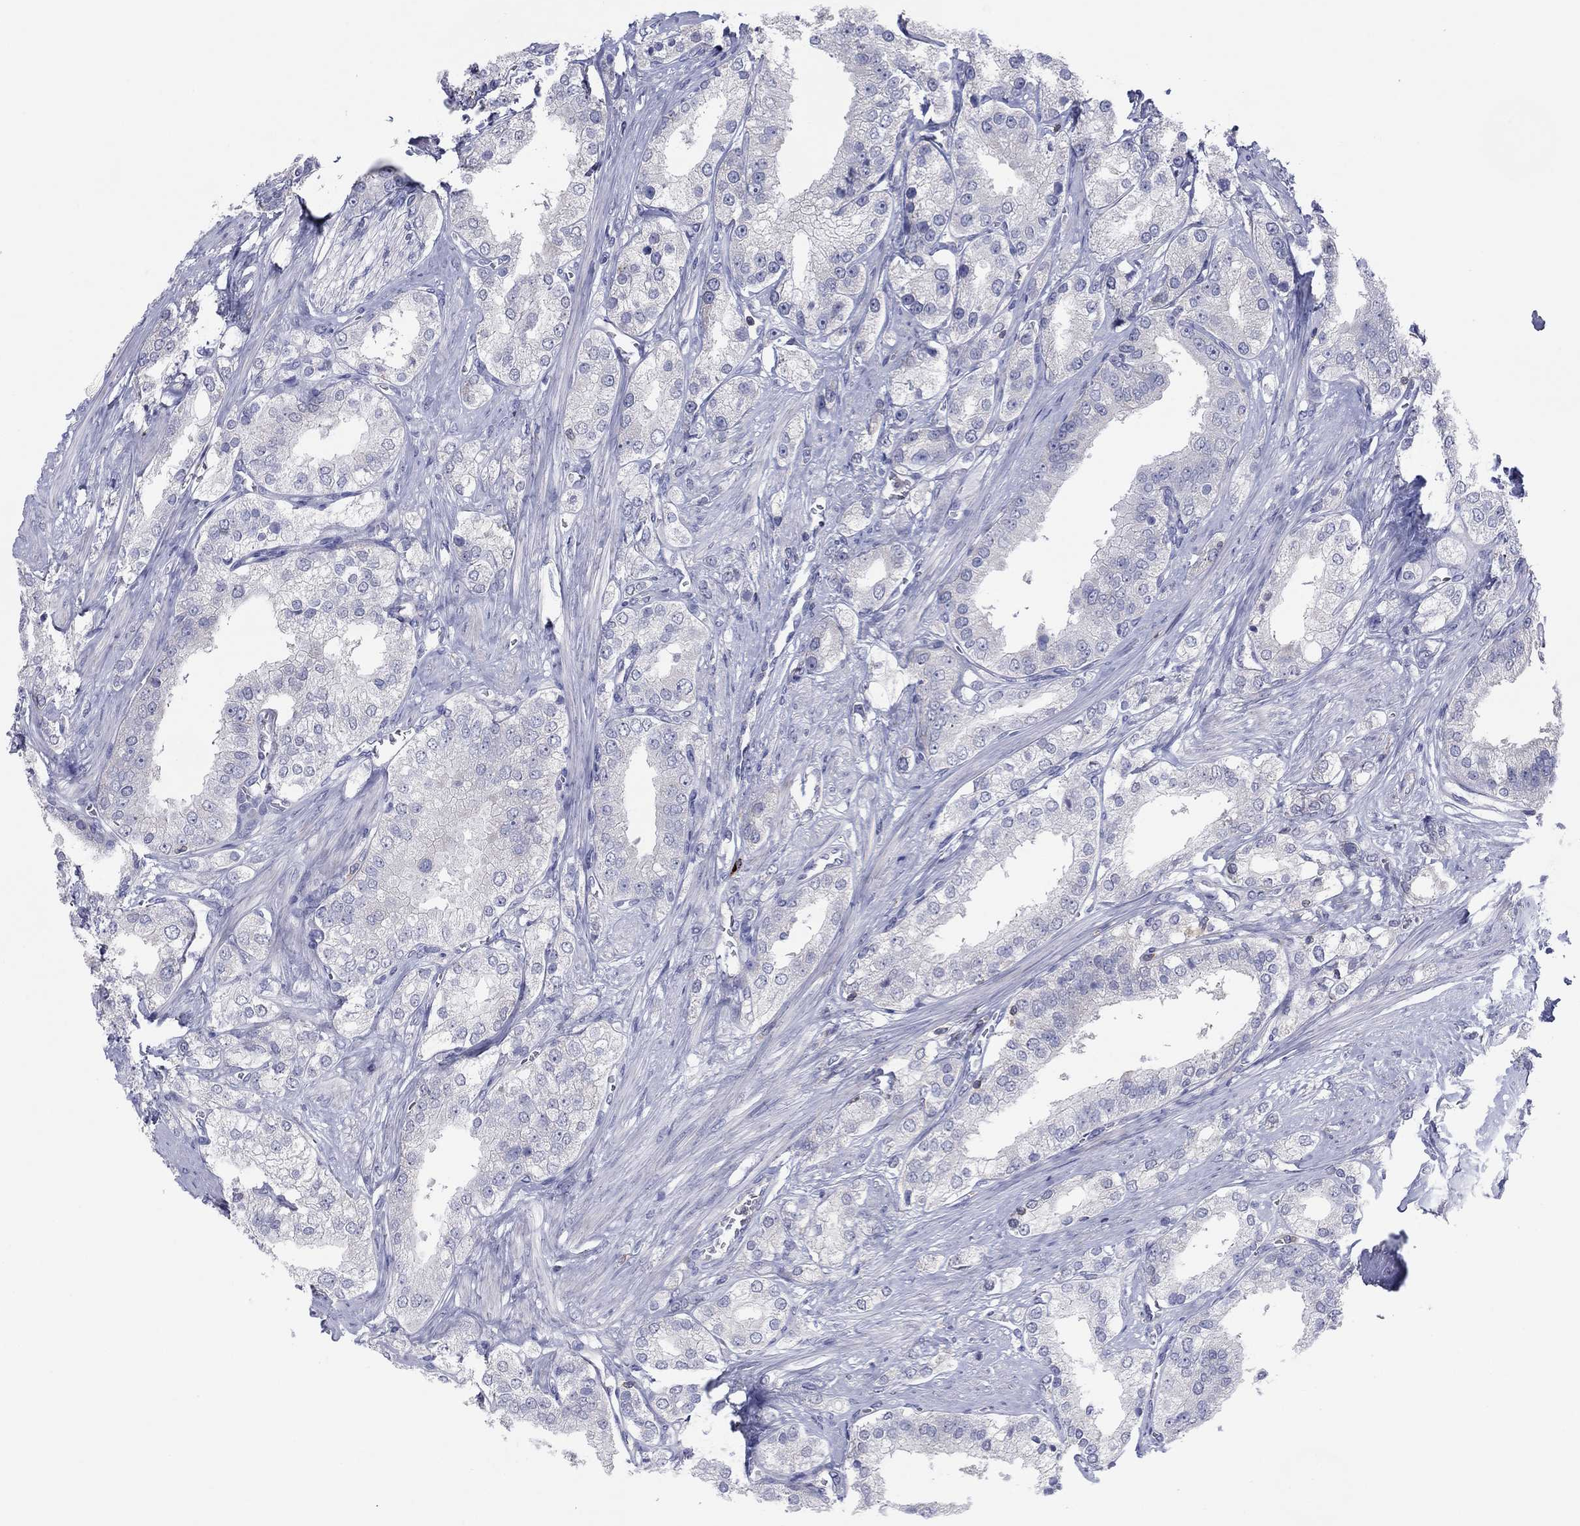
{"staining": {"intensity": "negative", "quantity": "none", "location": "none"}, "tissue": "prostate cancer", "cell_type": "Tumor cells", "image_type": "cancer", "snomed": [{"axis": "morphology", "description": "Adenocarcinoma, NOS"}, {"axis": "topography", "description": "Prostate and seminal vesicle, NOS"}, {"axis": "topography", "description": "Prostate"}], "caption": "An immunohistochemistry (IHC) photomicrograph of prostate cancer (adenocarcinoma) is shown. There is no staining in tumor cells of prostate cancer (adenocarcinoma).", "gene": "PVR", "patient": {"sex": "male", "age": 67}}